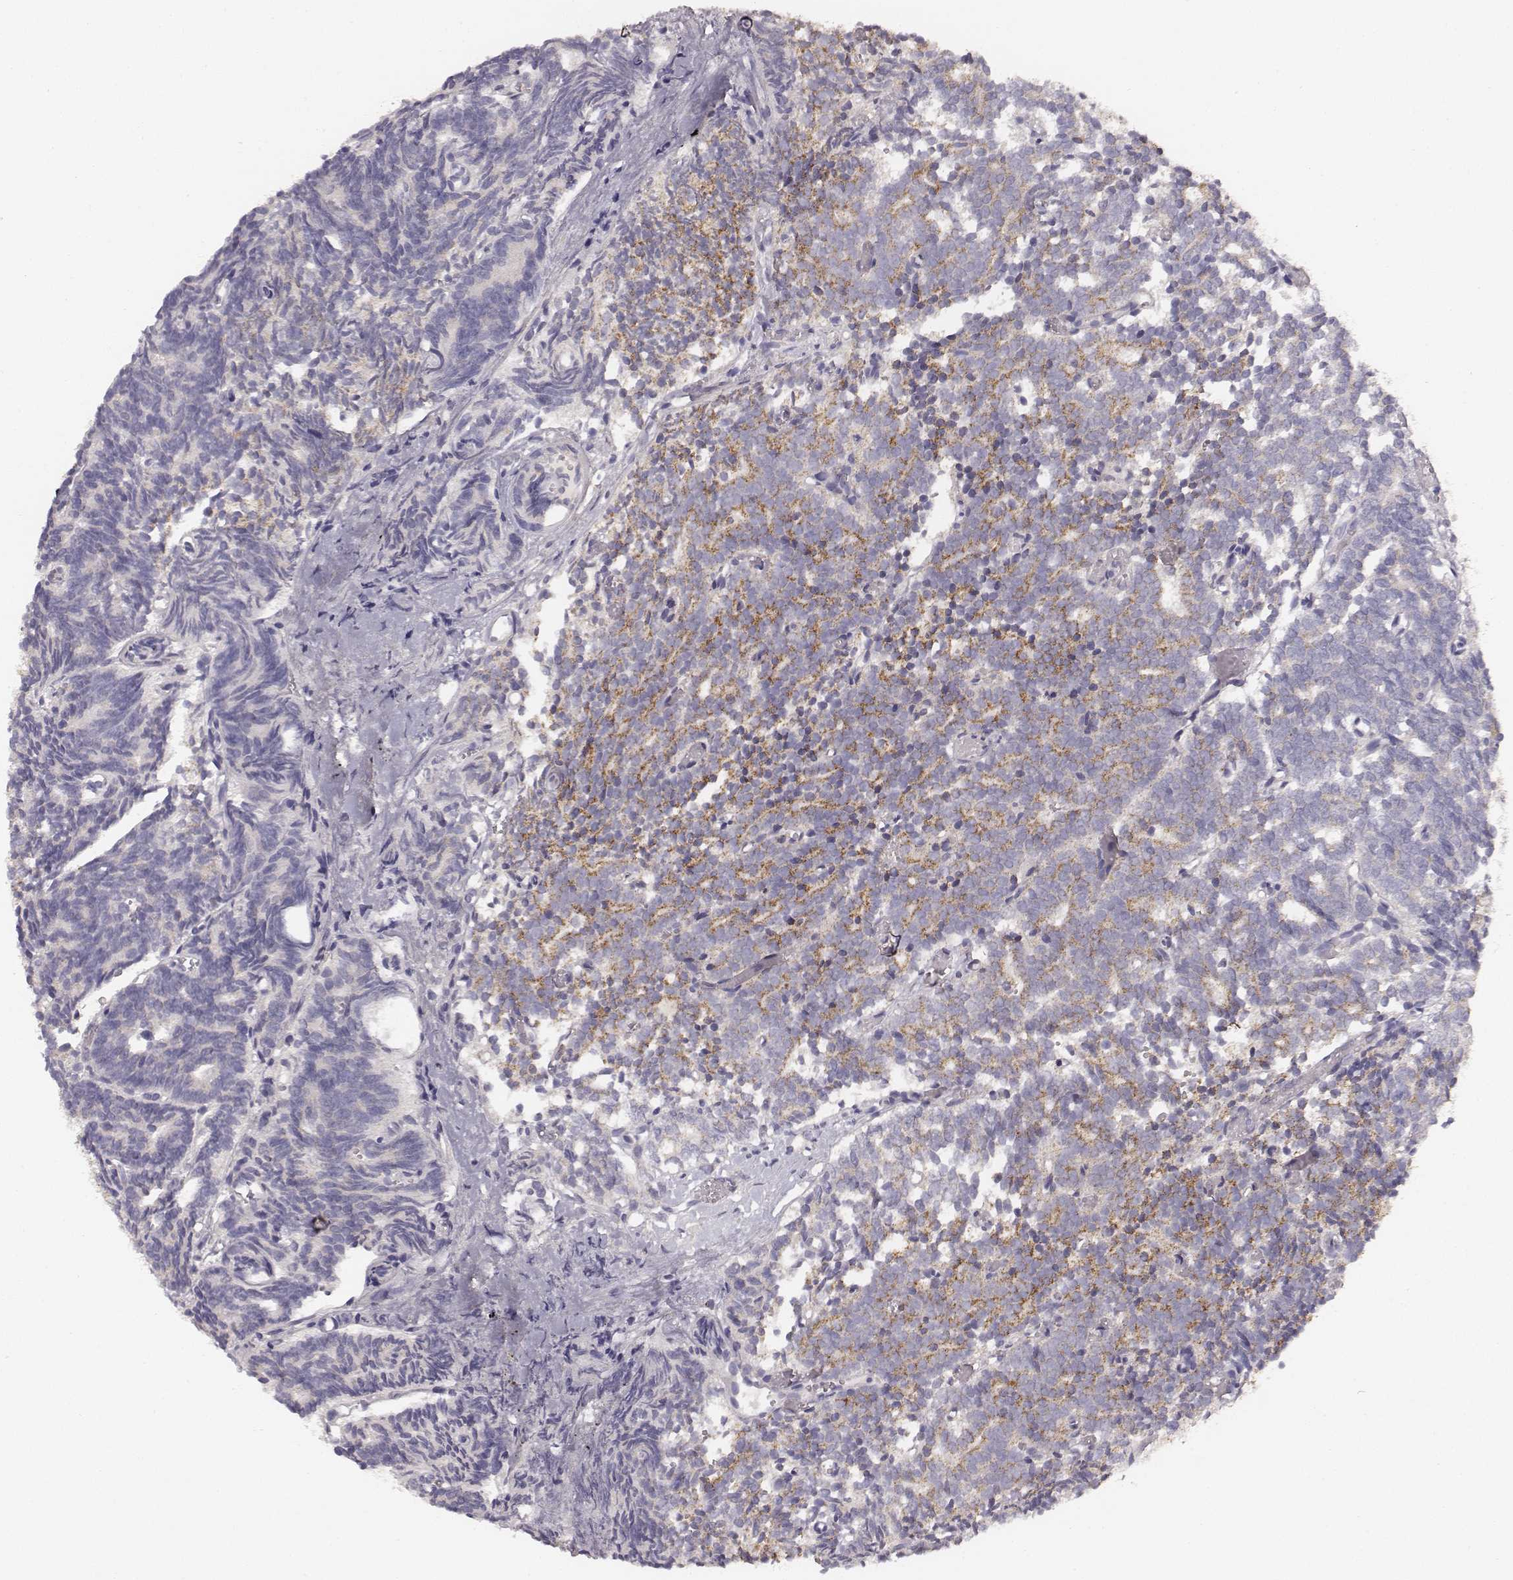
{"staining": {"intensity": "moderate", "quantity": "25%-75%", "location": "cytoplasmic/membranous"}, "tissue": "prostate cancer", "cell_type": "Tumor cells", "image_type": "cancer", "snomed": [{"axis": "morphology", "description": "Adenocarcinoma, High grade"}, {"axis": "topography", "description": "Prostate"}], "caption": "A brown stain highlights moderate cytoplasmic/membranous staining of a protein in human prostate cancer tumor cells.", "gene": "ABCD3", "patient": {"sex": "male", "age": 53}}